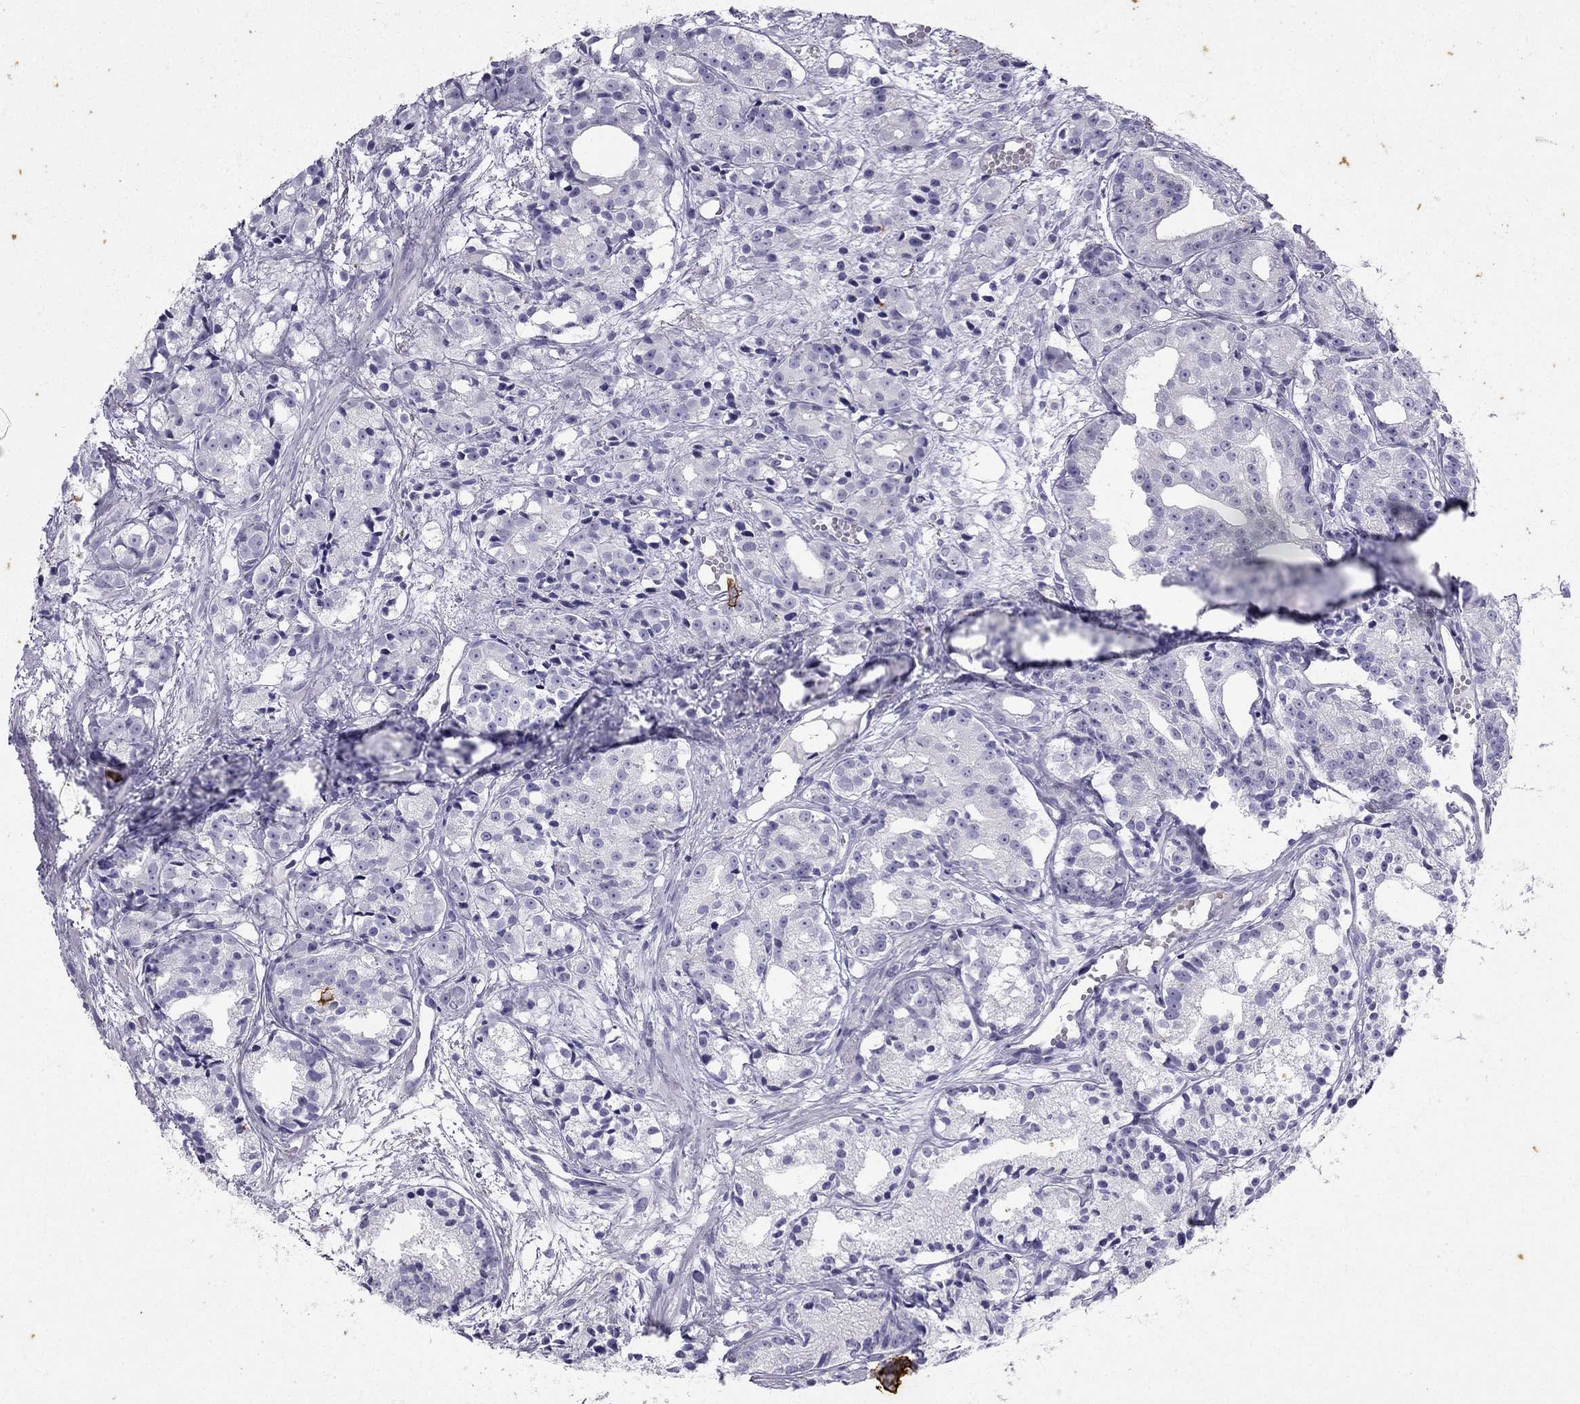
{"staining": {"intensity": "negative", "quantity": "none", "location": "none"}, "tissue": "prostate cancer", "cell_type": "Tumor cells", "image_type": "cancer", "snomed": [{"axis": "morphology", "description": "Adenocarcinoma, Medium grade"}, {"axis": "topography", "description": "Prostate"}], "caption": "Protein analysis of prostate cancer (adenocarcinoma (medium-grade)) reveals no significant staining in tumor cells.", "gene": "GJA8", "patient": {"sex": "male", "age": 74}}